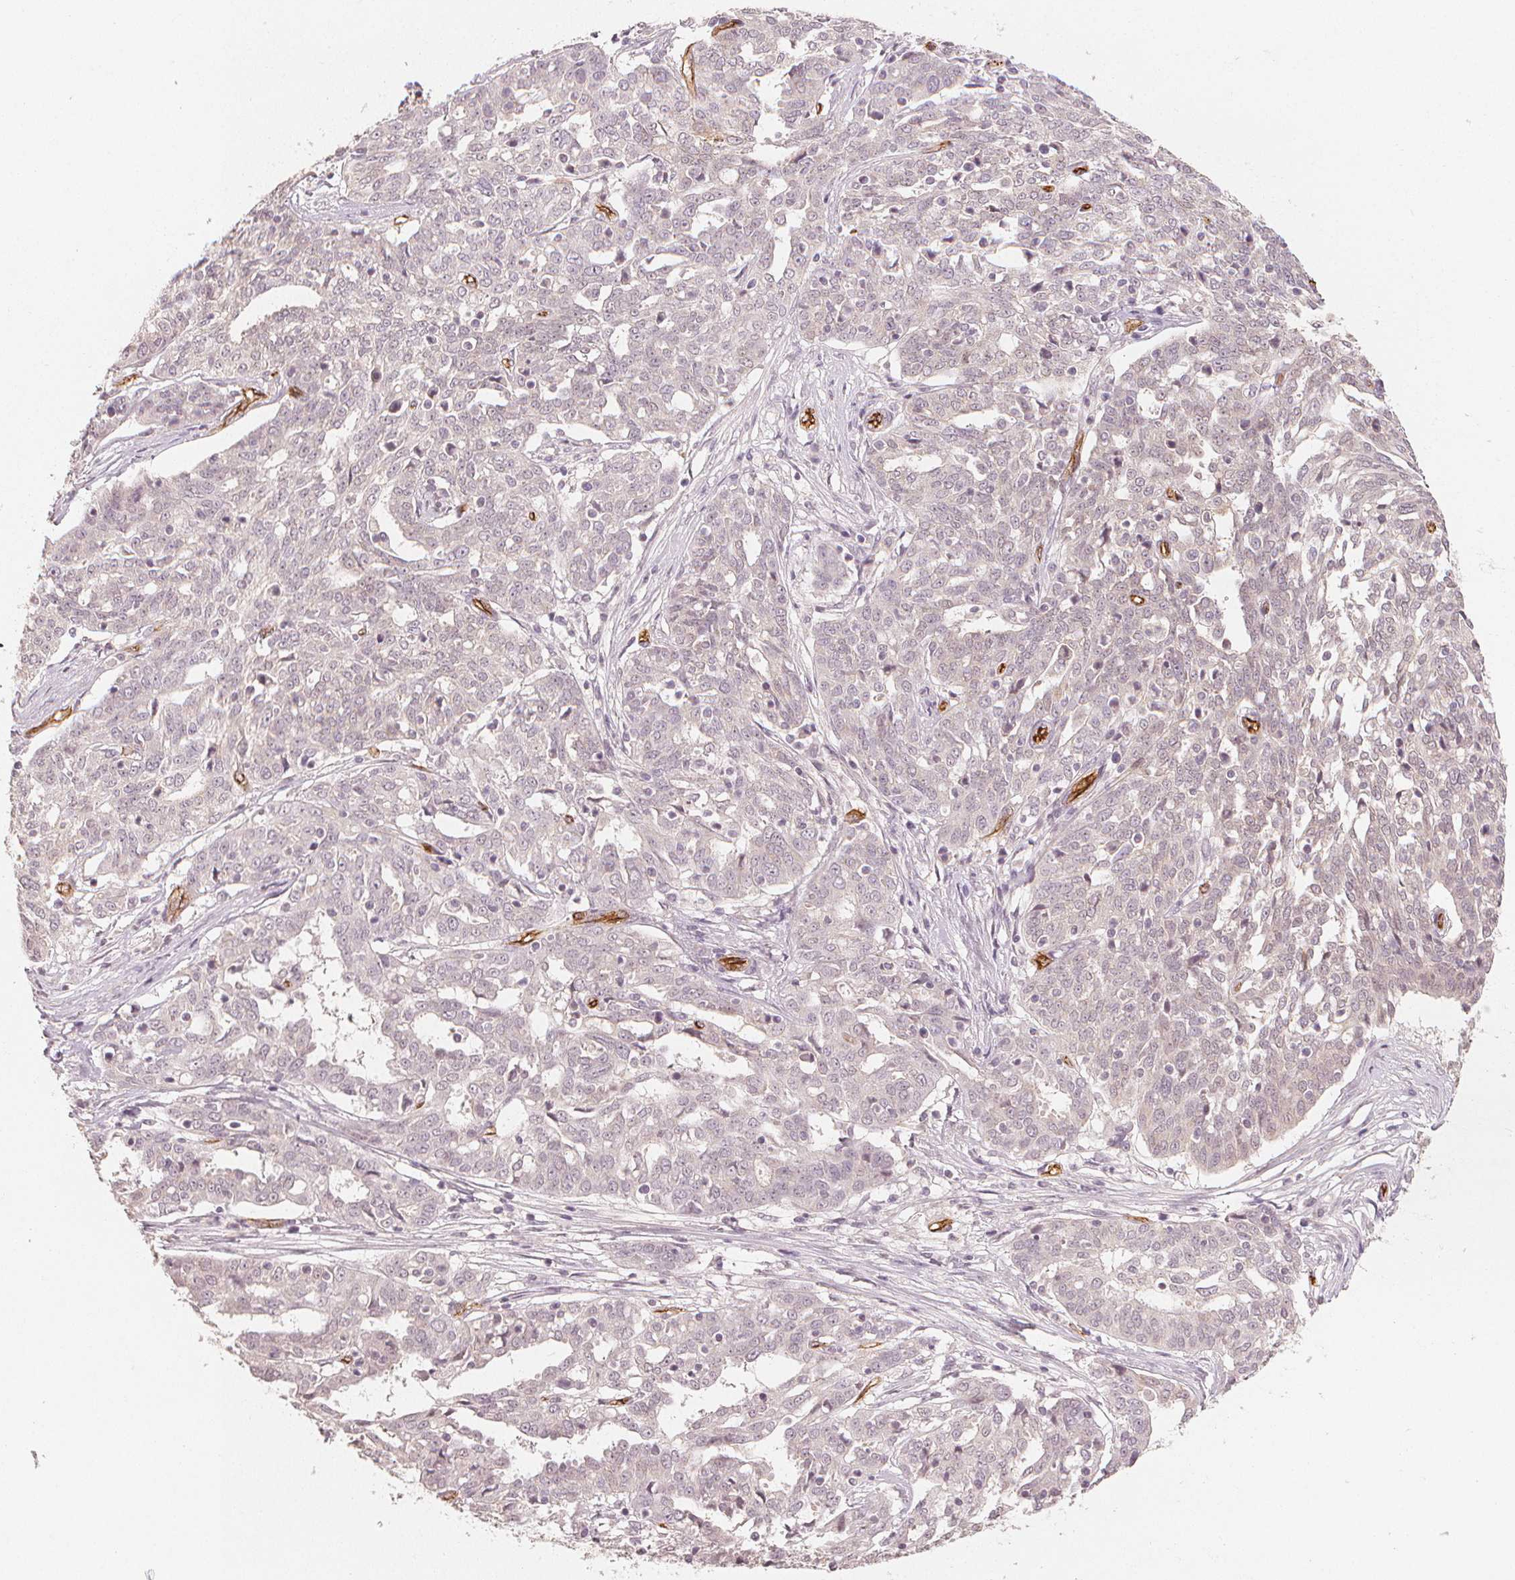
{"staining": {"intensity": "negative", "quantity": "none", "location": "none"}, "tissue": "ovarian cancer", "cell_type": "Tumor cells", "image_type": "cancer", "snomed": [{"axis": "morphology", "description": "Cystadenocarcinoma, serous, NOS"}, {"axis": "topography", "description": "Ovary"}], "caption": "The image reveals no significant expression in tumor cells of serous cystadenocarcinoma (ovarian).", "gene": "CIB1", "patient": {"sex": "female", "age": 67}}